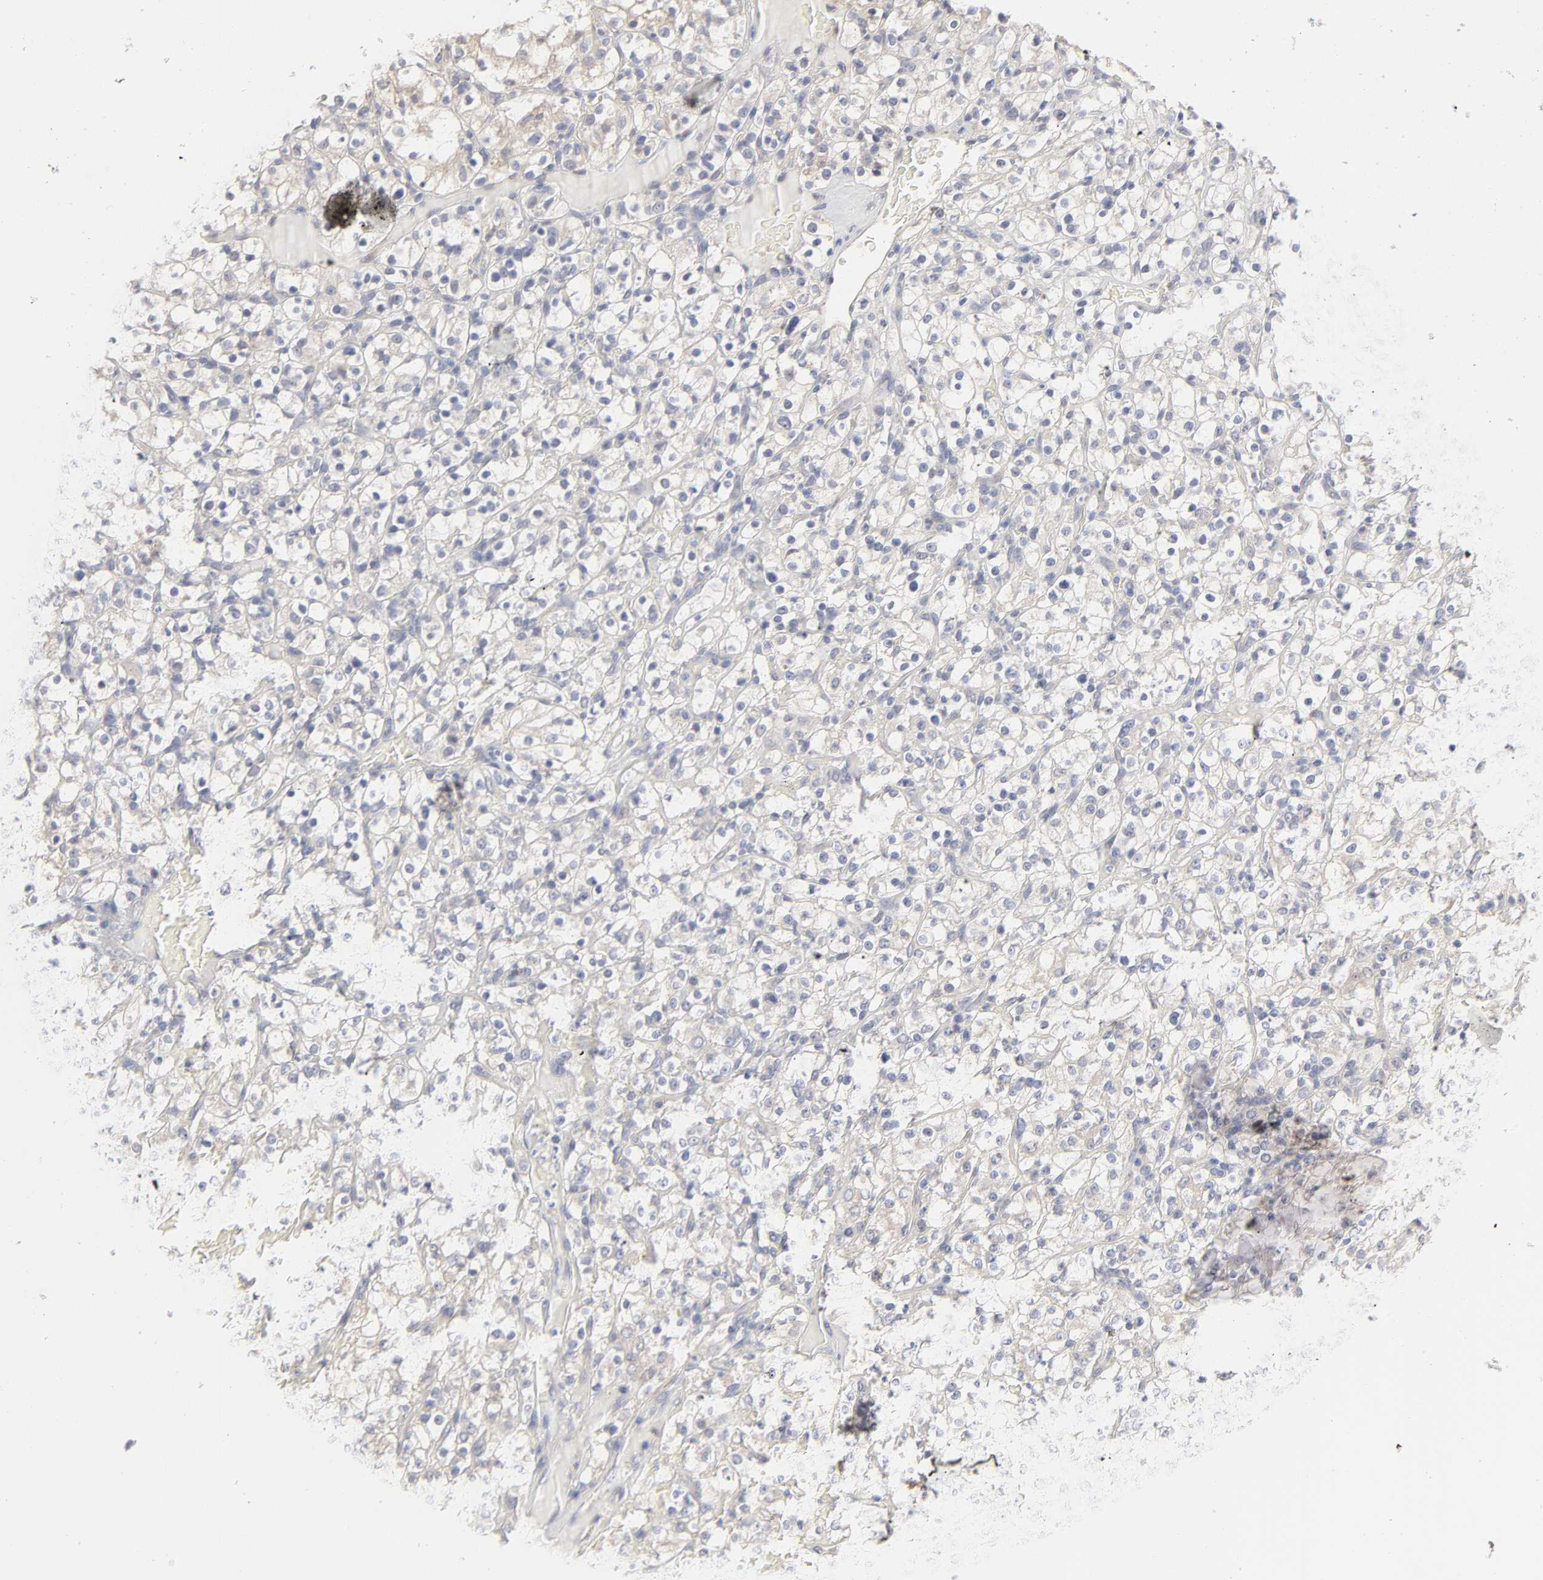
{"staining": {"intensity": "weak", "quantity": "25%-75%", "location": "cytoplasmic/membranous"}, "tissue": "renal cancer", "cell_type": "Tumor cells", "image_type": "cancer", "snomed": [{"axis": "morphology", "description": "Normal tissue, NOS"}, {"axis": "morphology", "description": "Adenocarcinoma, NOS"}, {"axis": "topography", "description": "Kidney"}], "caption": "This image exhibits adenocarcinoma (renal) stained with immunohistochemistry to label a protein in brown. The cytoplasmic/membranous of tumor cells show weak positivity for the protein. Nuclei are counter-stained blue.", "gene": "DNAL4", "patient": {"sex": "female", "age": 72}}